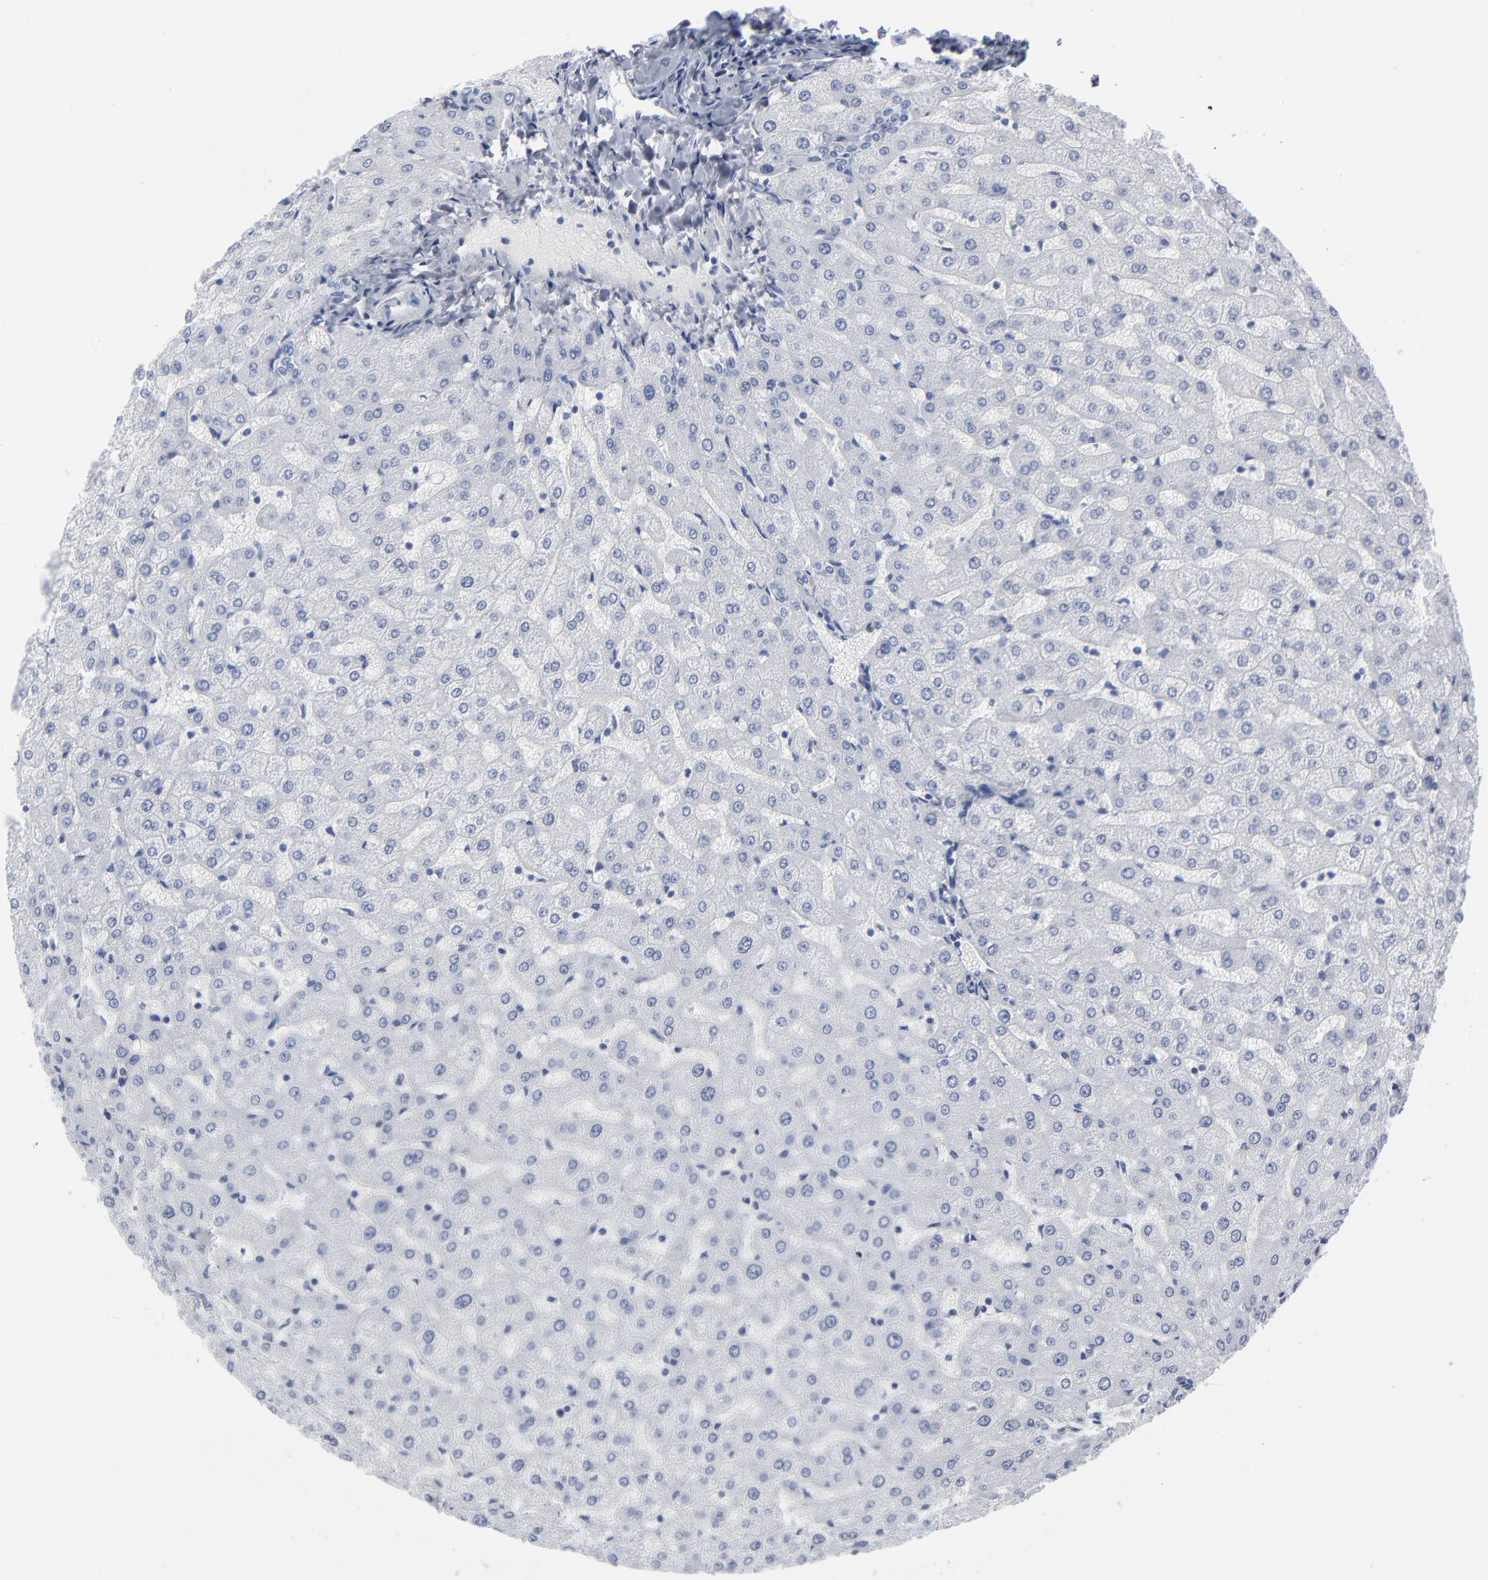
{"staining": {"intensity": "negative", "quantity": "none", "location": "none"}, "tissue": "liver", "cell_type": "Cholangiocytes", "image_type": "normal", "snomed": [{"axis": "morphology", "description": "Normal tissue, NOS"}, {"axis": "morphology", "description": "Fibrosis, NOS"}, {"axis": "topography", "description": "Liver"}], "caption": "Immunohistochemical staining of benign human liver shows no significant staining in cholangiocytes.", "gene": "PAGE1", "patient": {"sex": "female", "age": 29}}